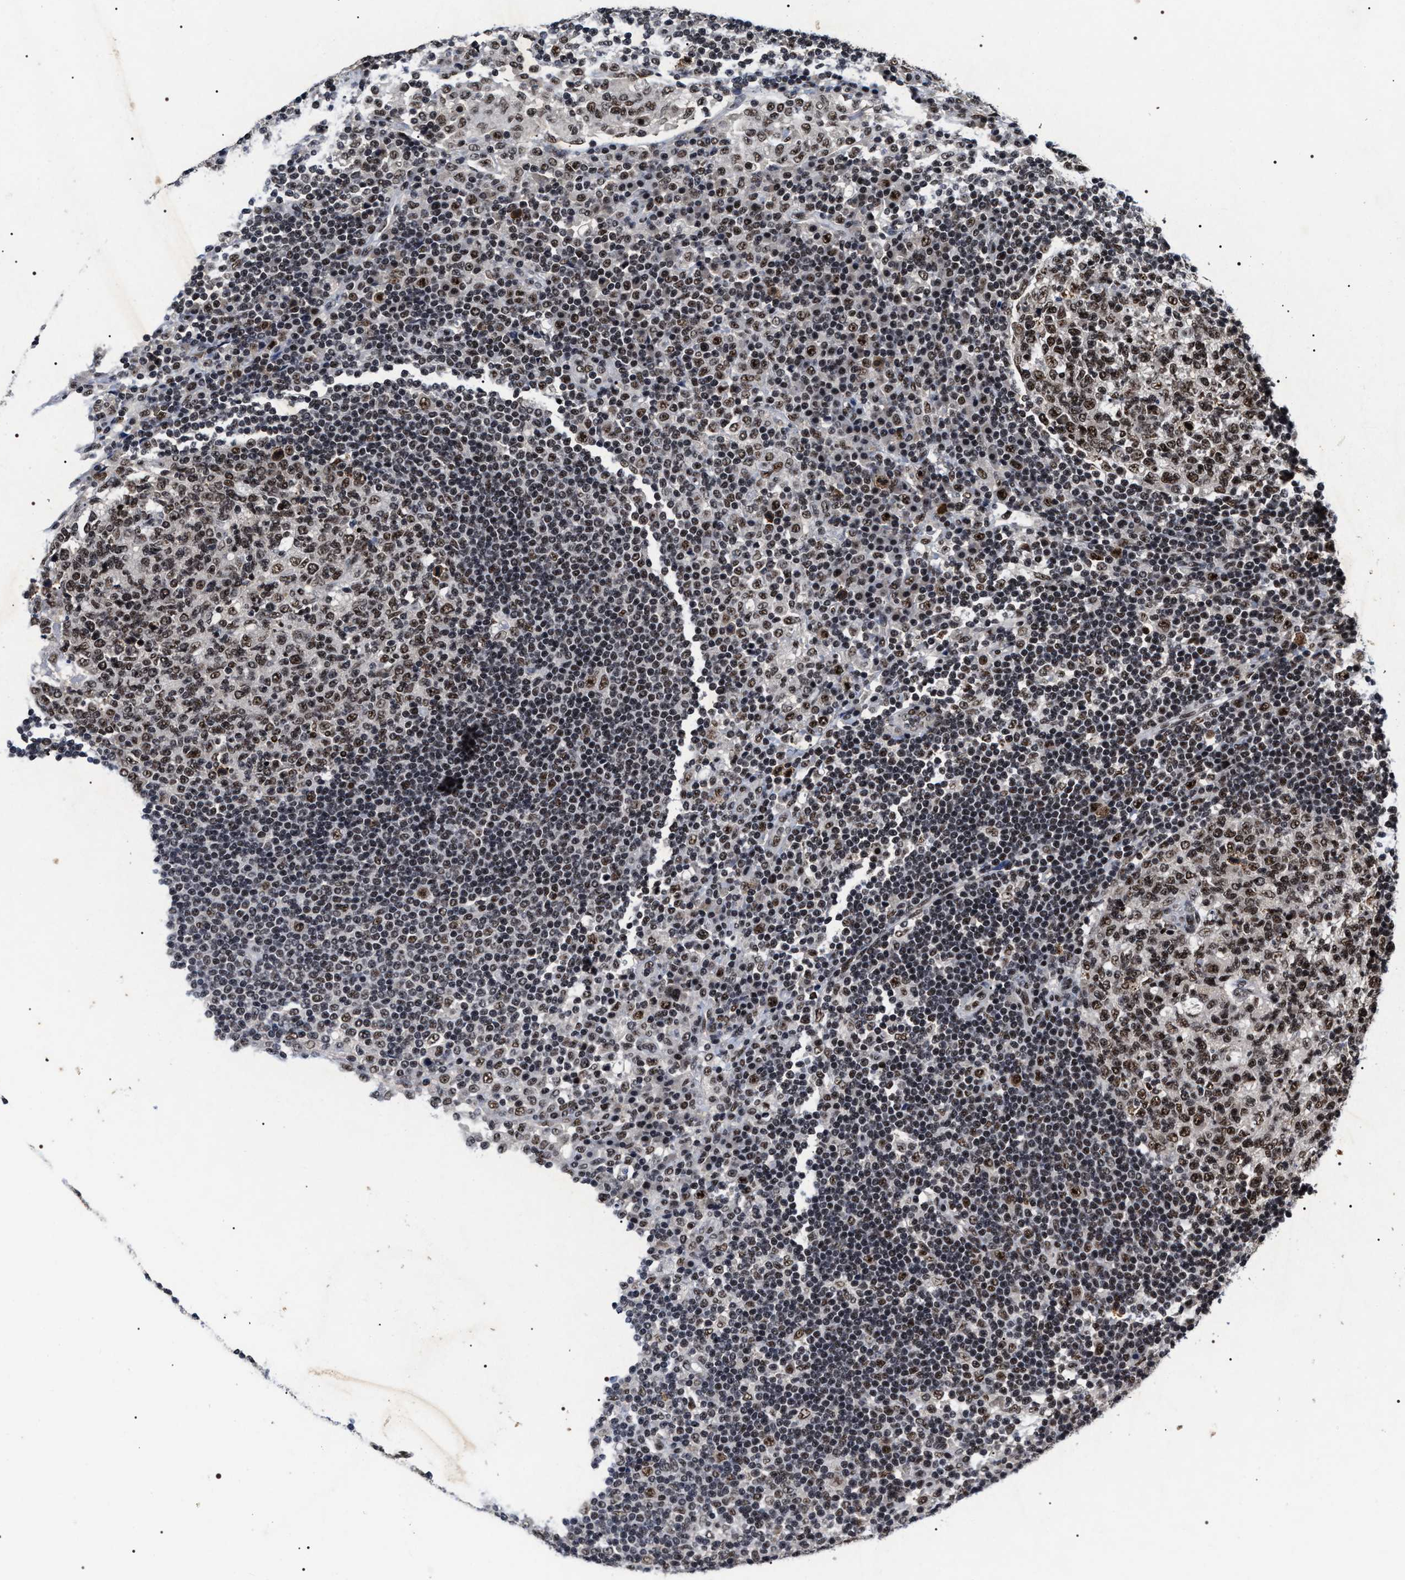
{"staining": {"intensity": "moderate", "quantity": ">75%", "location": "nuclear"}, "tissue": "lymph node", "cell_type": "Germinal center cells", "image_type": "normal", "snomed": [{"axis": "morphology", "description": "Normal tissue, NOS"}, {"axis": "topography", "description": "Lymph node"}], "caption": "This micrograph displays benign lymph node stained with immunohistochemistry (IHC) to label a protein in brown. The nuclear of germinal center cells show moderate positivity for the protein. Nuclei are counter-stained blue.", "gene": "RRP1B", "patient": {"sex": "female", "age": 53}}